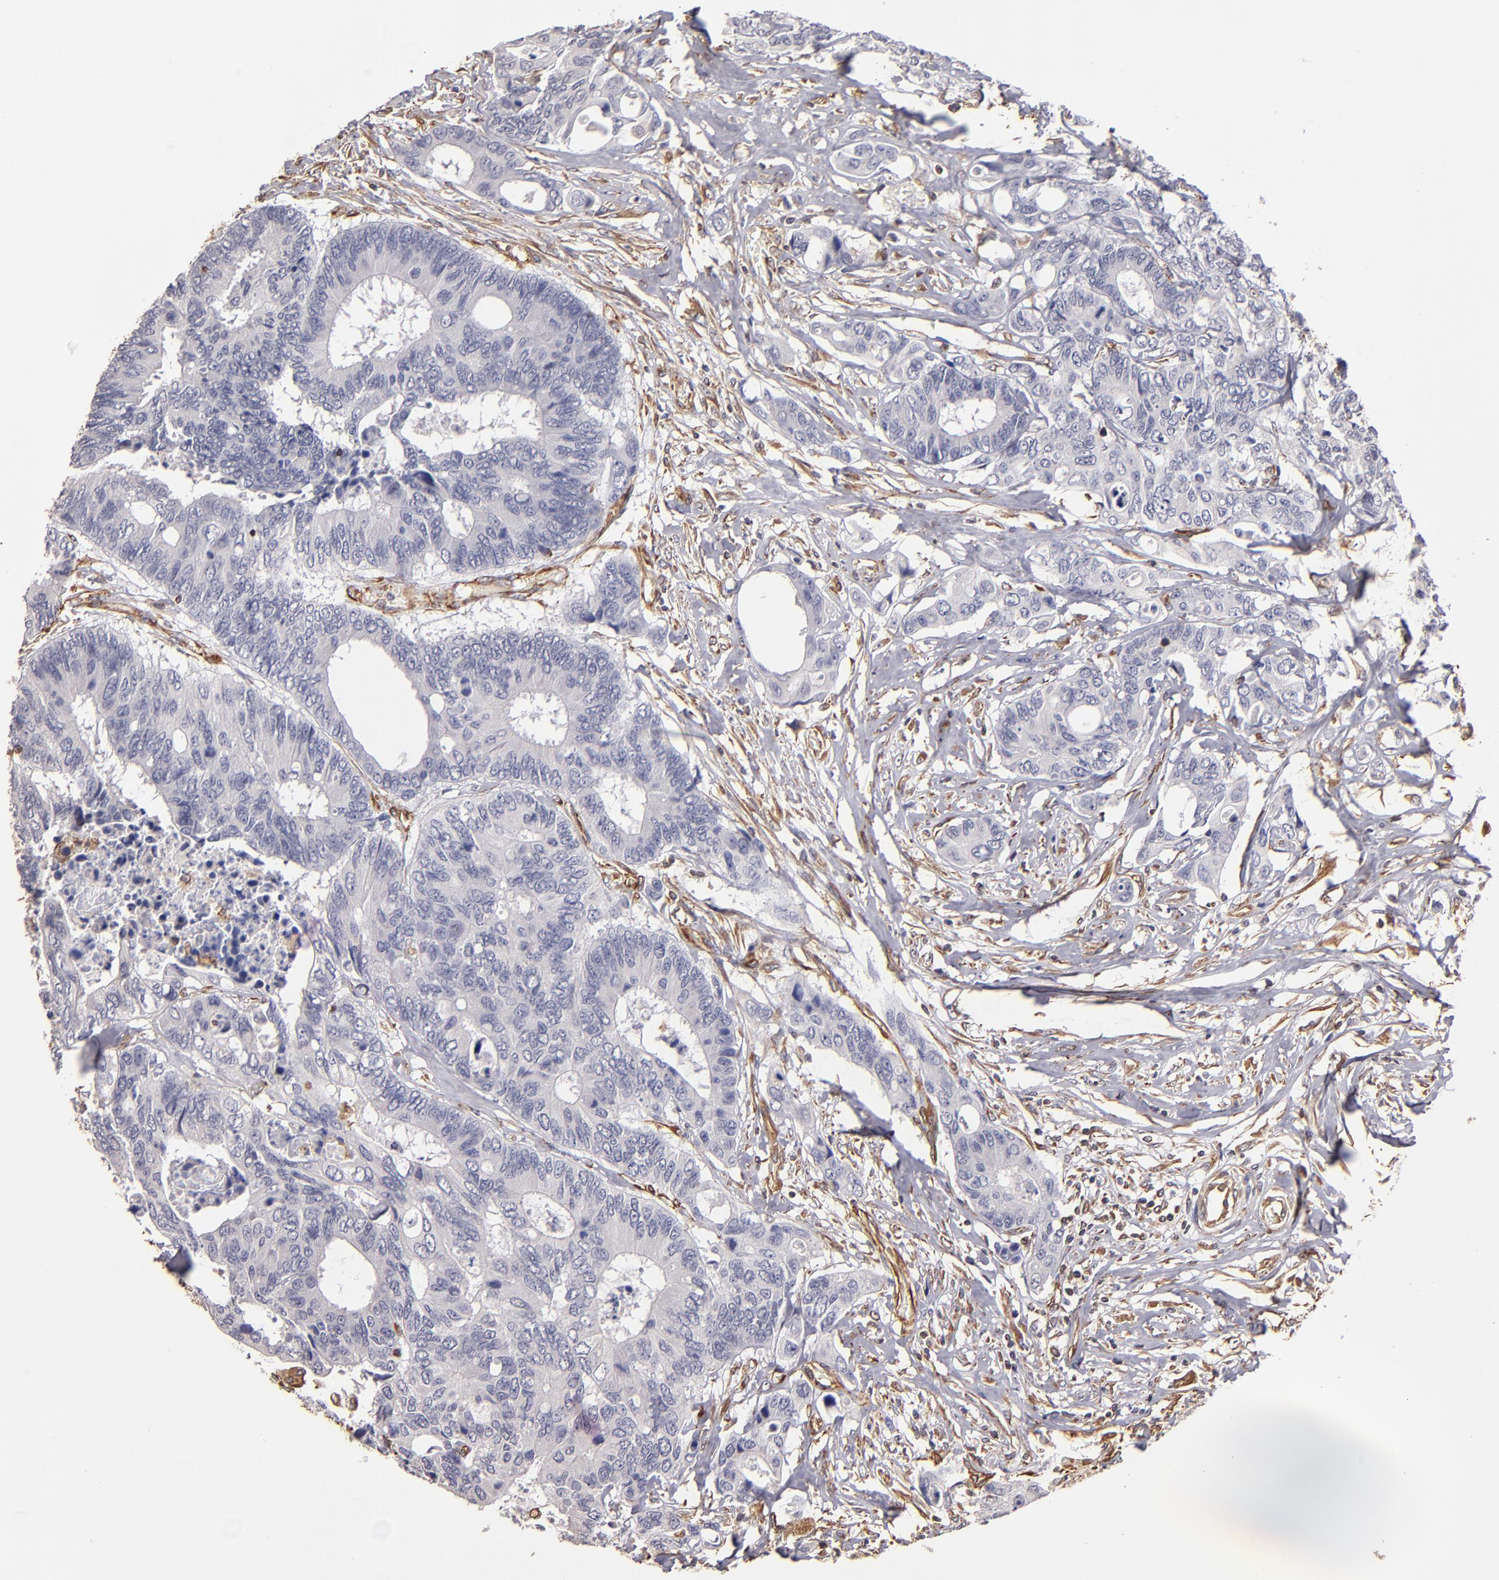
{"staining": {"intensity": "negative", "quantity": "none", "location": "none"}, "tissue": "colorectal cancer", "cell_type": "Tumor cells", "image_type": "cancer", "snomed": [{"axis": "morphology", "description": "Adenocarcinoma, NOS"}, {"axis": "topography", "description": "Rectum"}], "caption": "High power microscopy photomicrograph of an IHC photomicrograph of colorectal cancer, revealing no significant staining in tumor cells.", "gene": "ABCC1", "patient": {"sex": "male", "age": 55}}